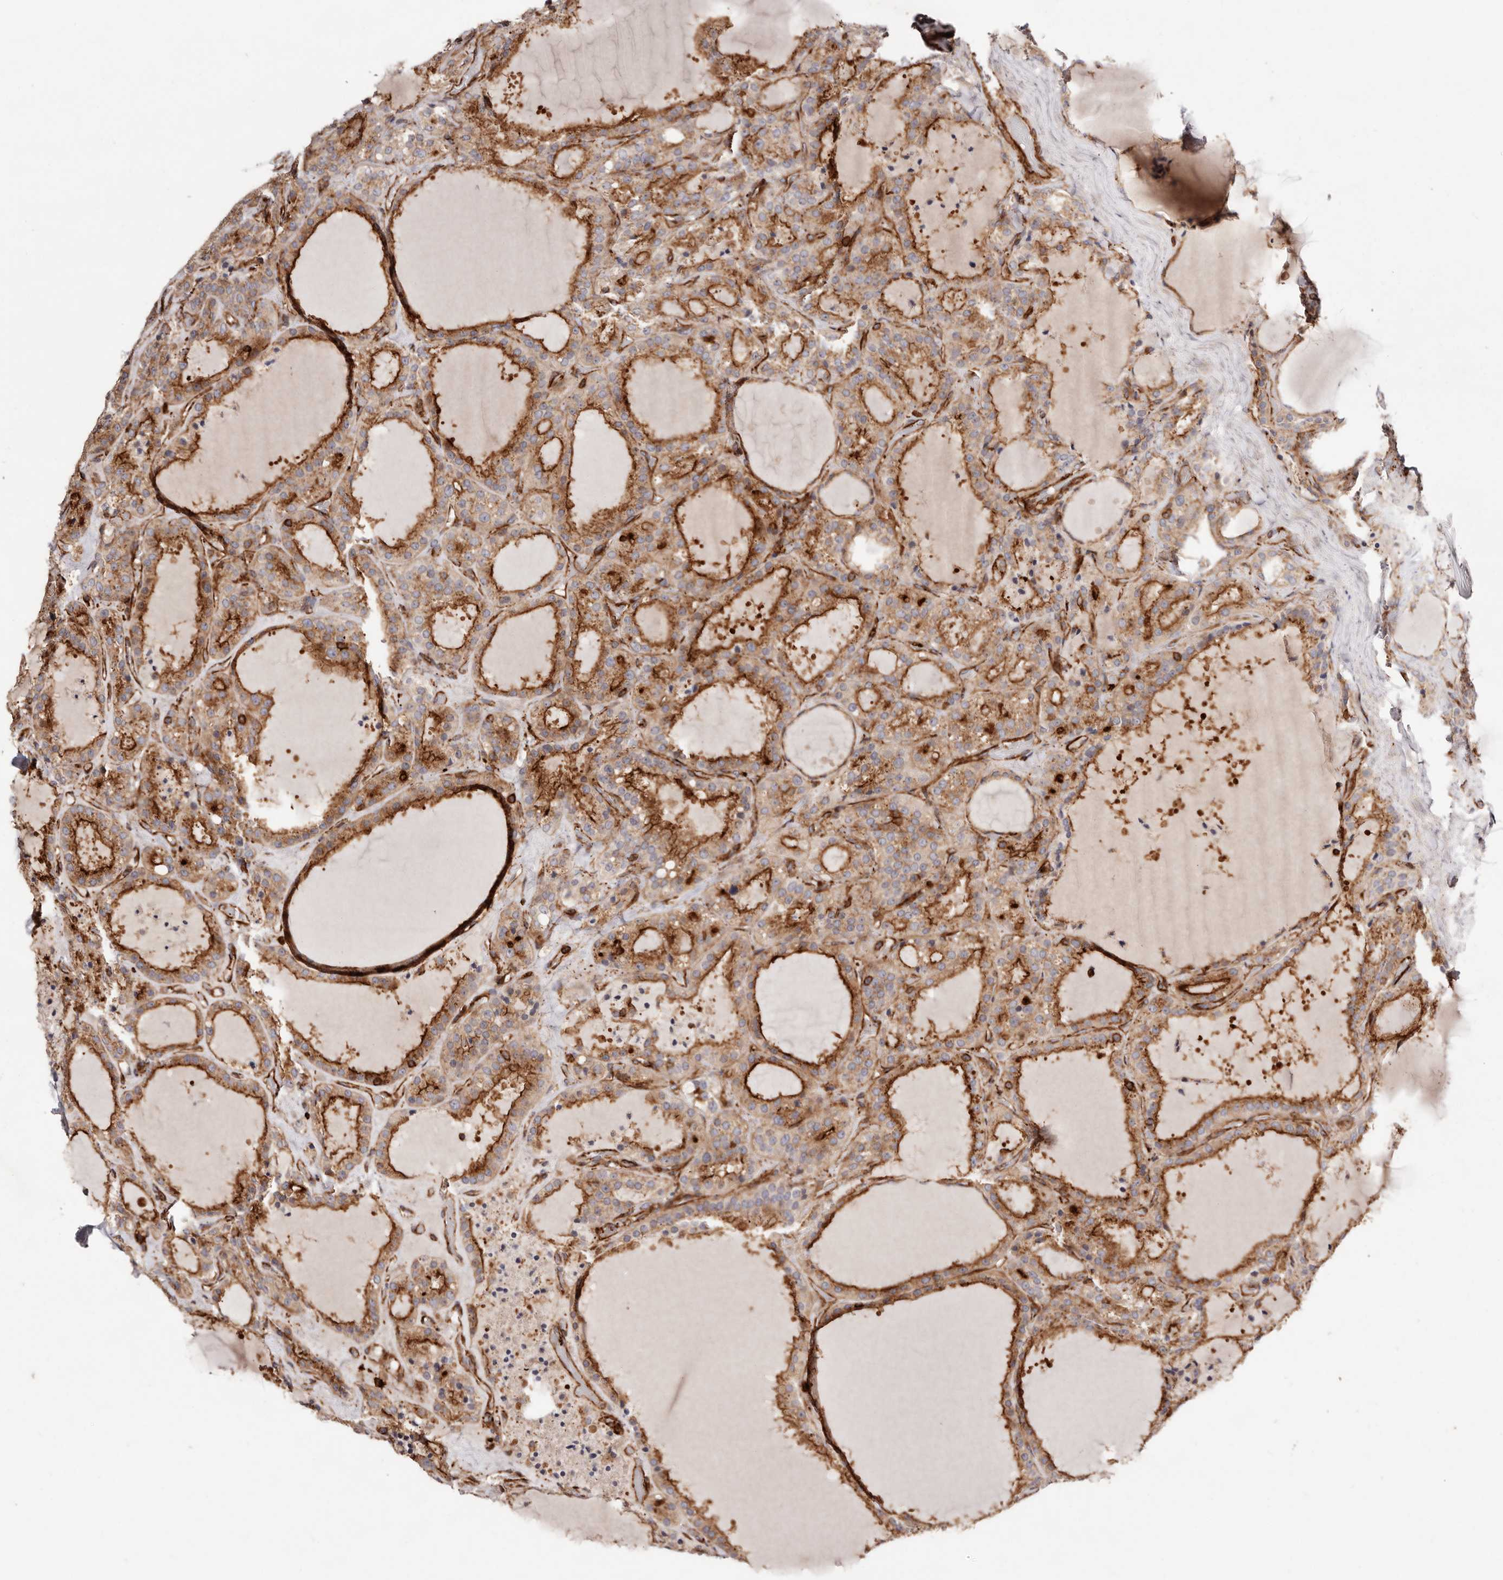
{"staining": {"intensity": "strong", "quantity": ">75%", "location": "cytoplasmic/membranous"}, "tissue": "thyroid cancer", "cell_type": "Tumor cells", "image_type": "cancer", "snomed": [{"axis": "morphology", "description": "Papillary adenocarcinoma, NOS"}, {"axis": "topography", "description": "Thyroid gland"}], "caption": "Approximately >75% of tumor cells in human papillary adenocarcinoma (thyroid) display strong cytoplasmic/membranous protein positivity as visualized by brown immunohistochemical staining.", "gene": "PTPN22", "patient": {"sex": "male", "age": 77}}